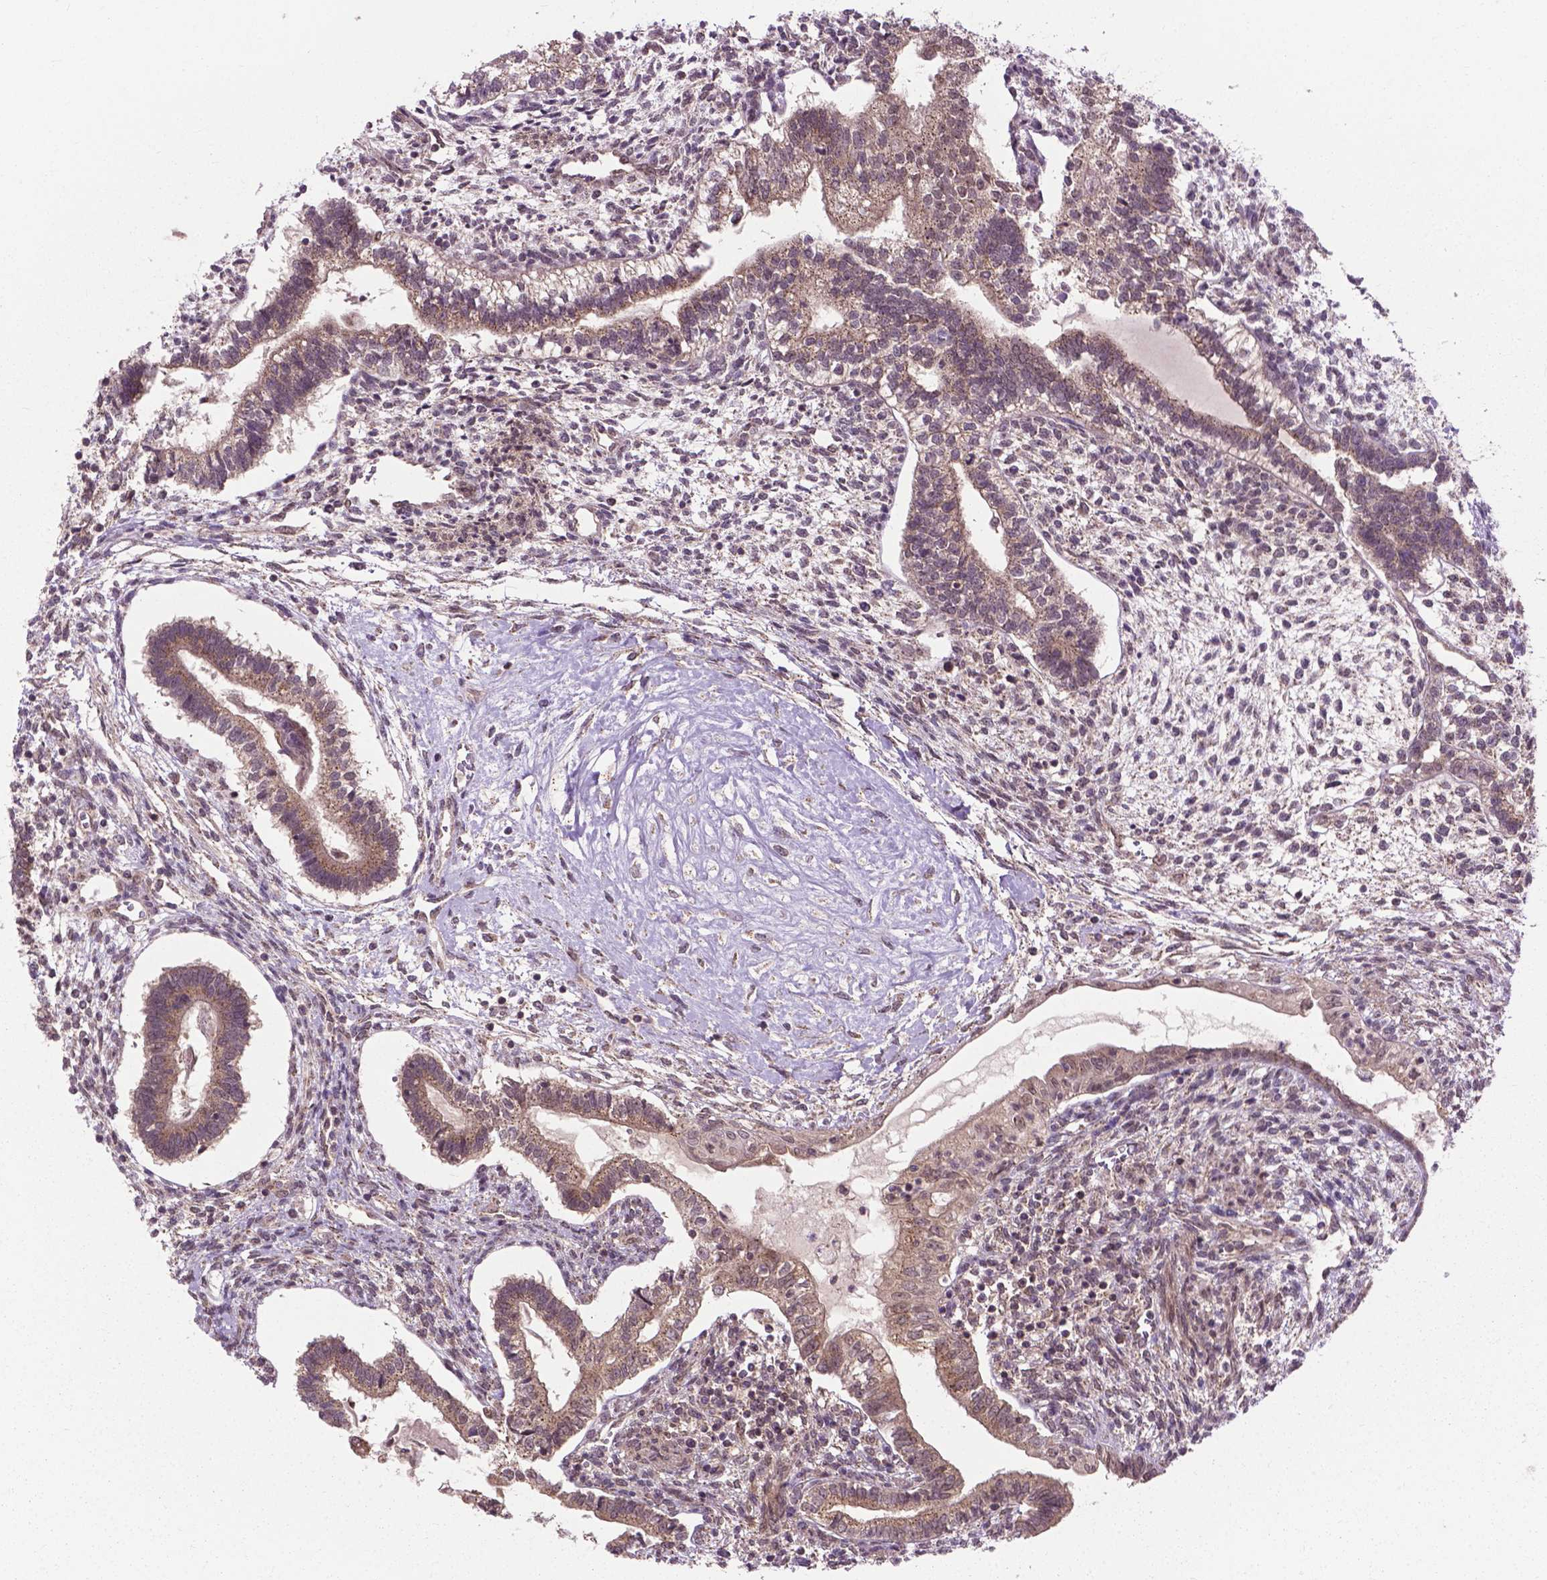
{"staining": {"intensity": "weak", "quantity": ">75%", "location": "cytoplasmic/membranous"}, "tissue": "testis cancer", "cell_type": "Tumor cells", "image_type": "cancer", "snomed": [{"axis": "morphology", "description": "Carcinoma, Embryonal, NOS"}, {"axis": "topography", "description": "Testis"}], "caption": "Weak cytoplasmic/membranous protein positivity is present in about >75% of tumor cells in testis cancer. The protein is stained brown, and the nuclei are stained in blue (DAB IHC with brightfield microscopy, high magnification).", "gene": "PPP1CB", "patient": {"sex": "male", "age": 37}}